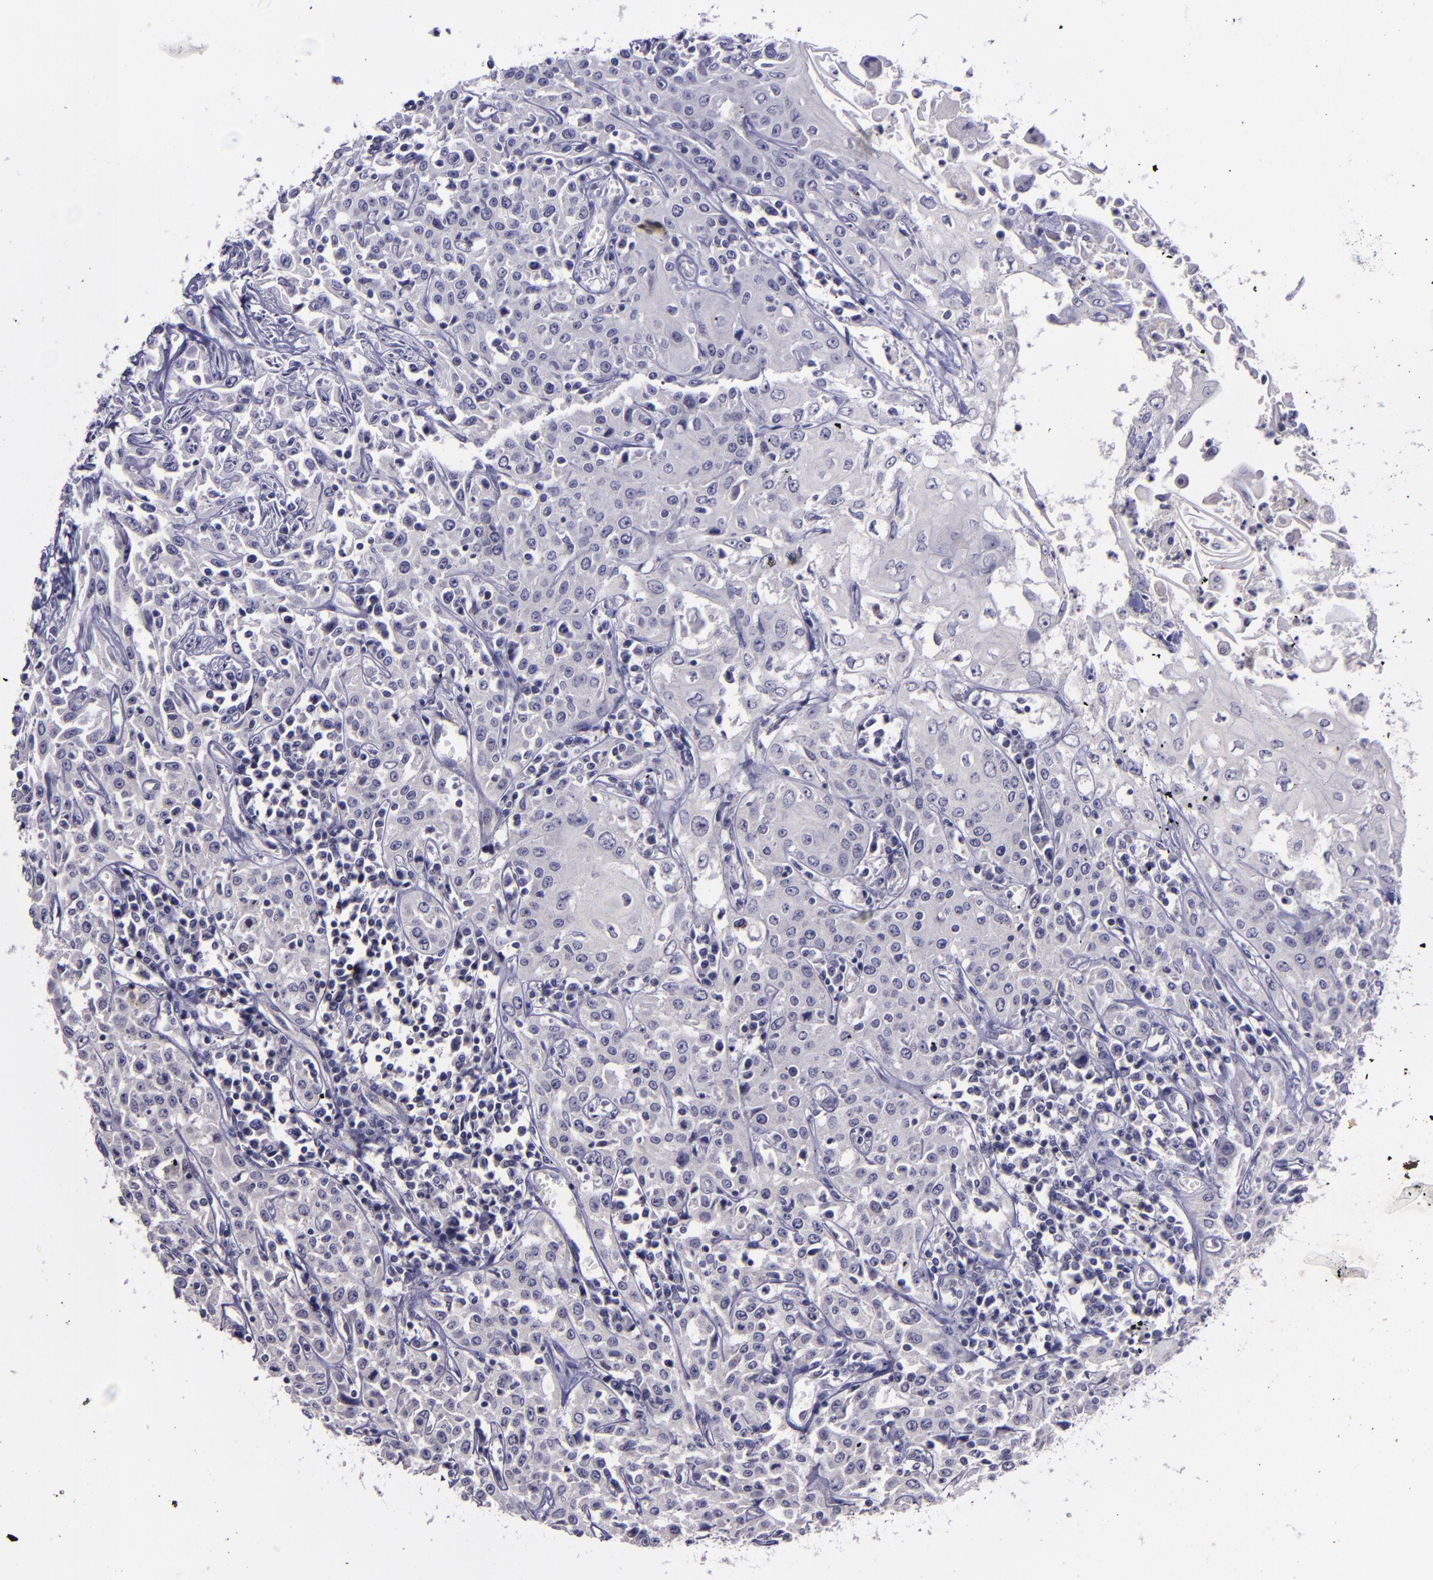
{"staining": {"intensity": "negative", "quantity": "none", "location": "none"}, "tissue": "head and neck cancer", "cell_type": "Tumor cells", "image_type": "cancer", "snomed": [{"axis": "morphology", "description": "Squamous cell carcinoma, NOS"}, {"axis": "topography", "description": "Oral tissue"}, {"axis": "topography", "description": "Head-Neck"}], "caption": "Immunohistochemistry photomicrograph of neoplastic tissue: head and neck cancer (squamous cell carcinoma) stained with DAB displays no significant protein positivity in tumor cells.", "gene": "MASP1", "patient": {"sex": "female", "age": 76}}